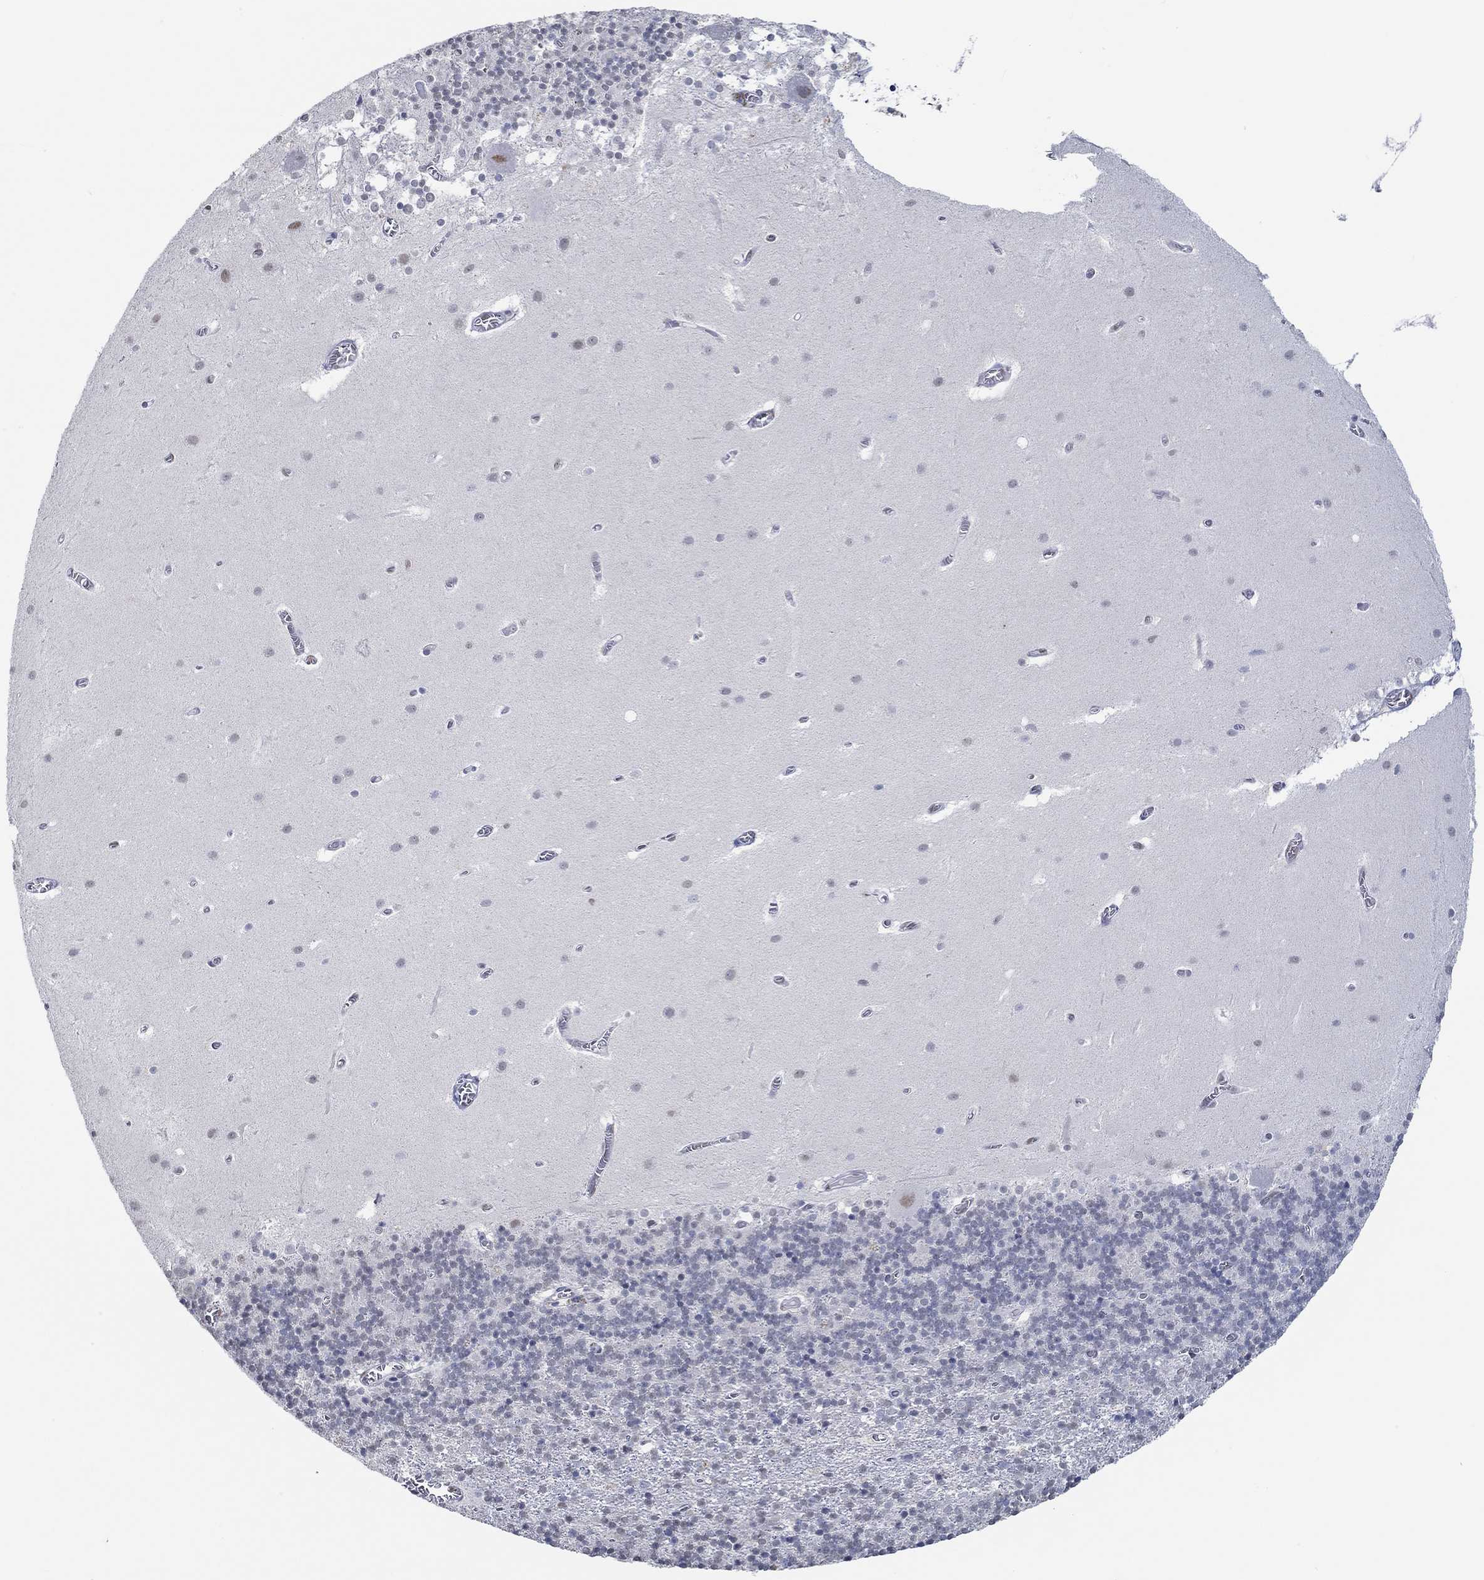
{"staining": {"intensity": "negative", "quantity": "none", "location": "none"}, "tissue": "cerebellum", "cell_type": "Cells in granular layer", "image_type": "normal", "snomed": [{"axis": "morphology", "description": "Normal tissue, NOS"}, {"axis": "topography", "description": "Cerebellum"}], "caption": "High power microscopy image of an immunohistochemistry image of normal cerebellum, revealing no significant positivity in cells in granular layer. (Brightfield microscopy of DAB (3,3'-diaminobenzidine) immunohistochemistry (IHC) at high magnification).", "gene": "GATA2", "patient": {"sex": "male", "age": 70}}